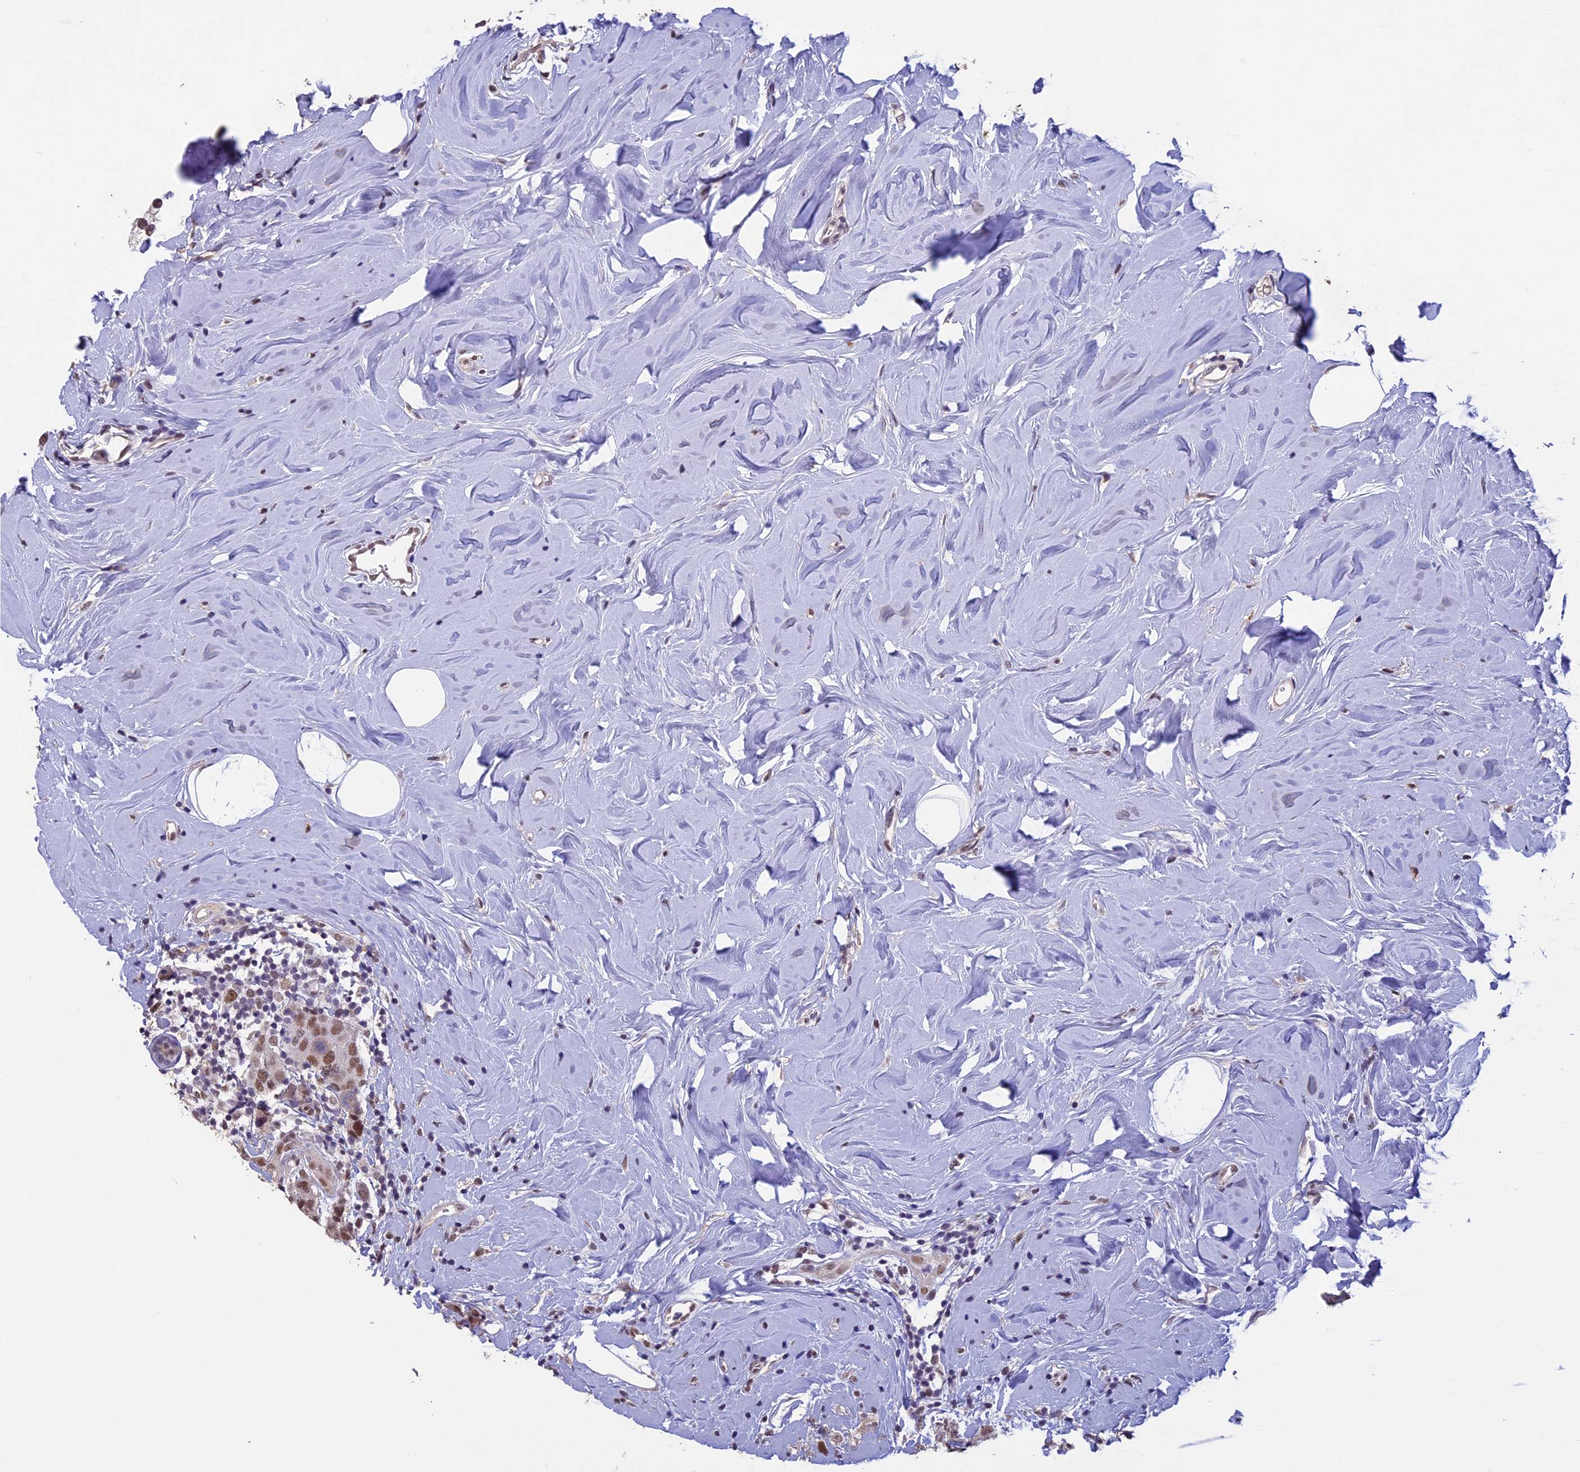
{"staining": {"intensity": "moderate", "quantity": "25%-75%", "location": "nuclear"}, "tissue": "breast cancer", "cell_type": "Tumor cells", "image_type": "cancer", "snomed": [{"axis": "morphology", "description": "Lobular carcinoma"}, {"axis": "topography", "description": "Breast"}], "caption": "Immunohistochemical staining of breast cancer shows moderate nuclear protein staining in about 25%-75% of tumor cells.", "gene": "RNF40", "patient": {"sex": "female", "age": 59}}